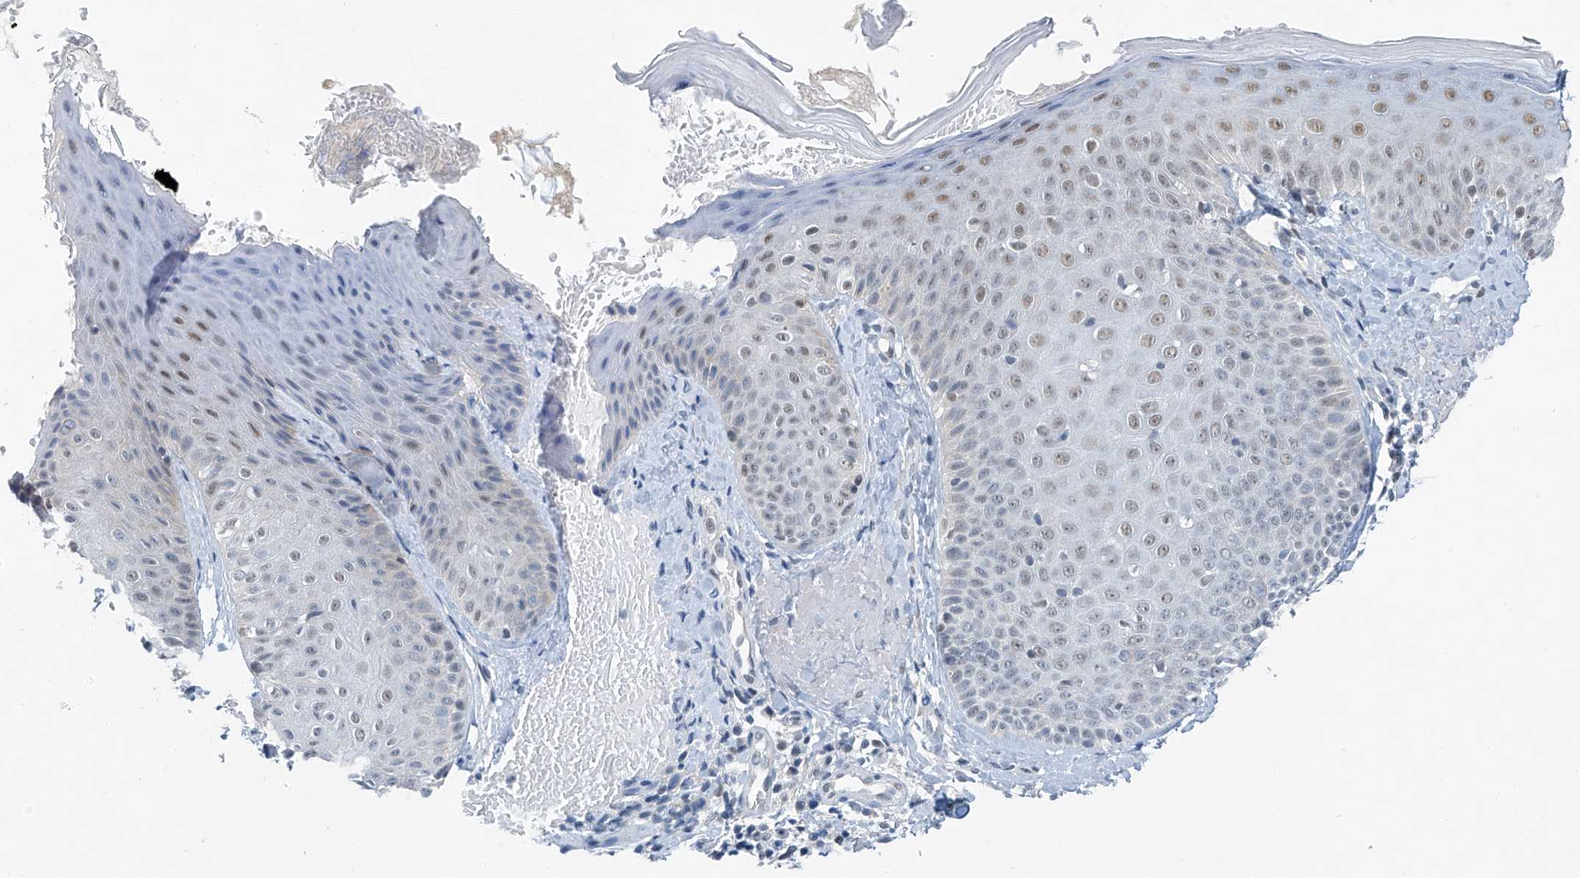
{"staining": {"intensity": "negative", "quantity": "none", "location": "none"}, "tissue": "skin", "cell_type": "Fibroblasts", "image_type": "normal", "snomed": [{"axis": "morphology", "description": "Normal tissue, NOS"}, {"axis": "topography", "description": "Skin"}], "caption": "IHC histopathology image of benign skin: skin stained with DAB (3,3'-diaminobenzidine) shows no significant protein staining in fibroblasts.", "gene": "TAF8", "patient": {"sex": "male", "age": 57}}